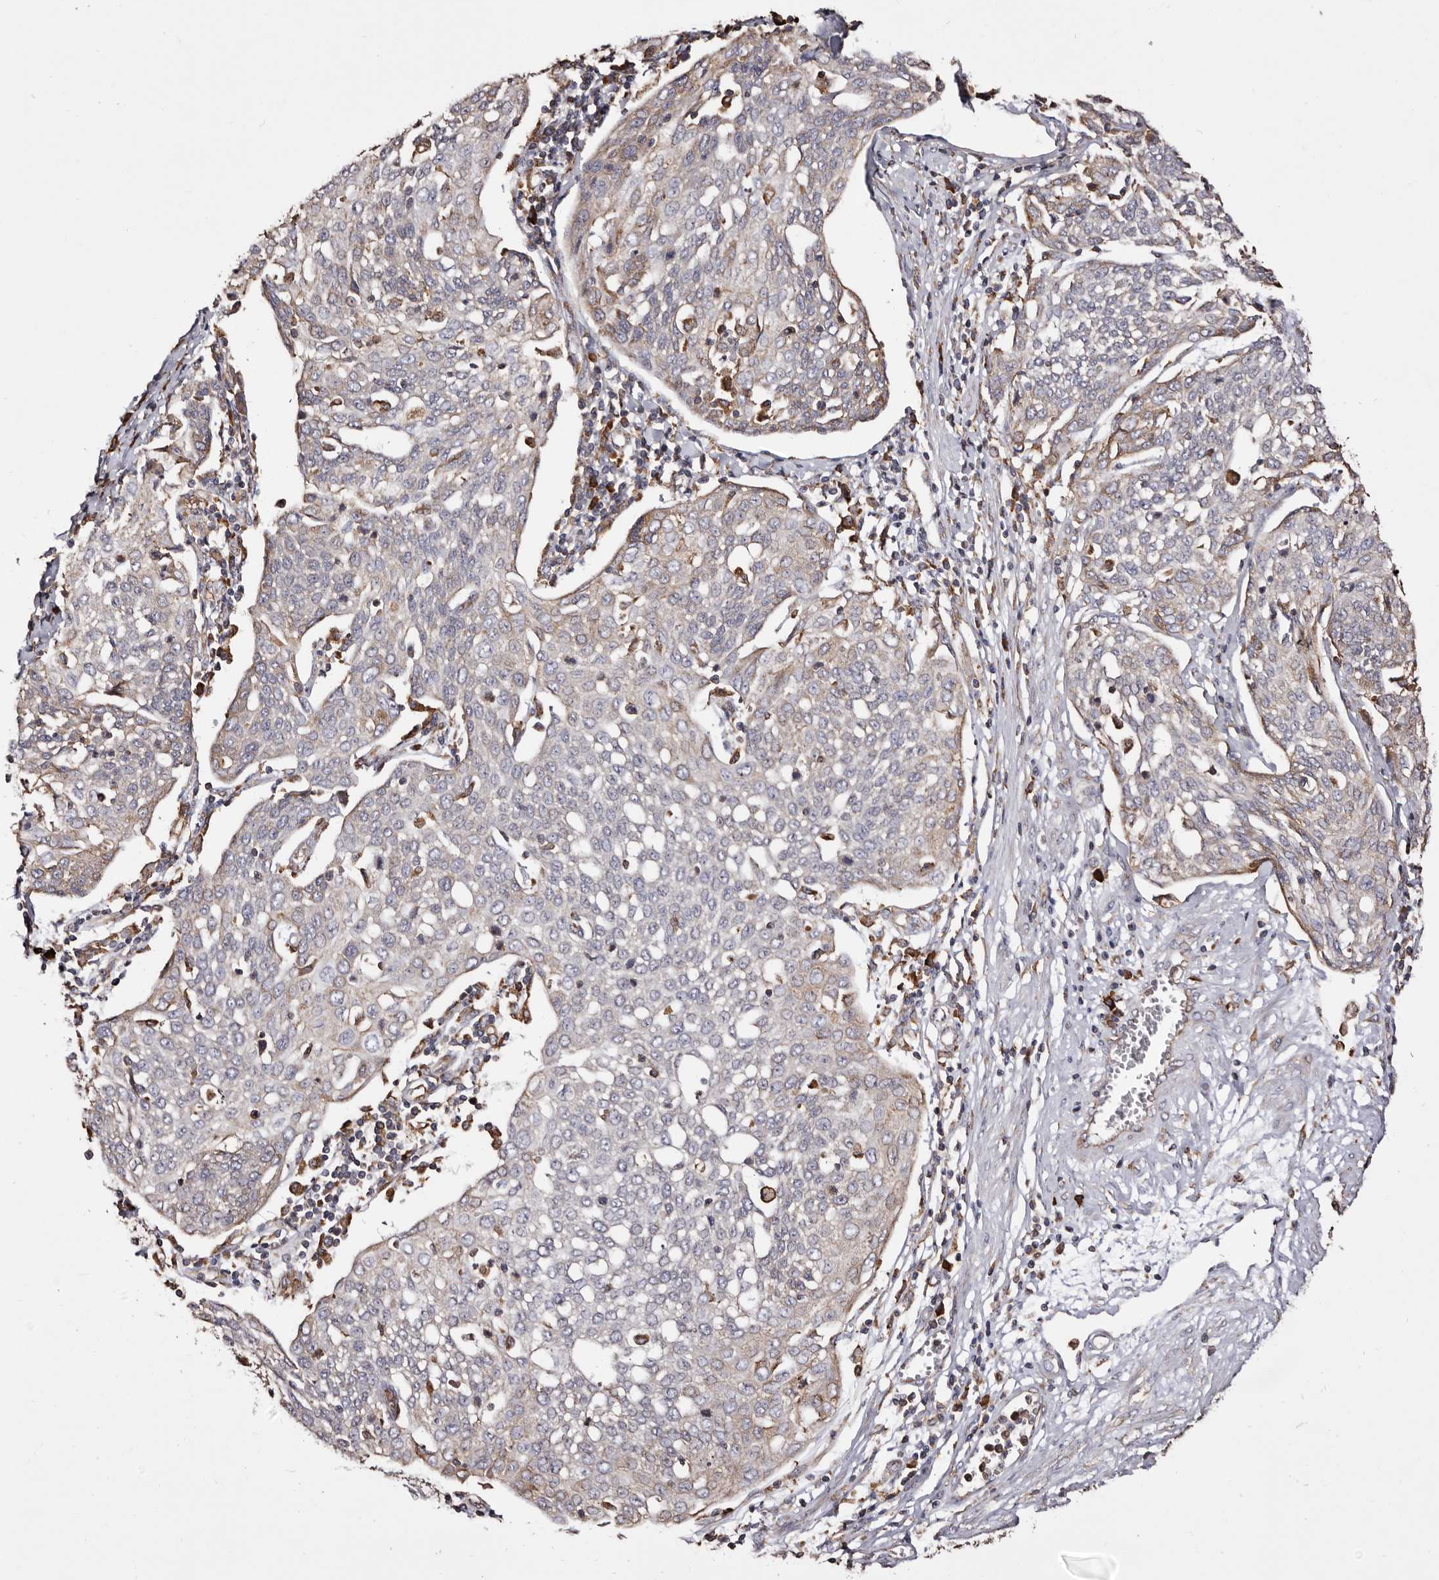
{"staining": {"intensity": "weak", "quantity": "<25%", "location": "cytoplasmic/membranous"}, "tissue": "cervical cancer", "cell_type": "Tumor cells", "image_type": "cancer", "snomed": [{"axis": "morphology", "description": "Squamous cell carcinoma, NOS"}, {"axis": "topography", "description": "Cervix"}], "caption": "DAB immunohistochemical staining of cervical cancer (squamous cell carcinoma) demonstrates no significant expression in tumor cells. Brightfield microscopy of immunohistochemistry (IHC) stained with DAB (brown) and hematoxylin (blue), captured at high magnification.", "gene": "ACBD6", "patient": {"sex": "female", "age": 34}}